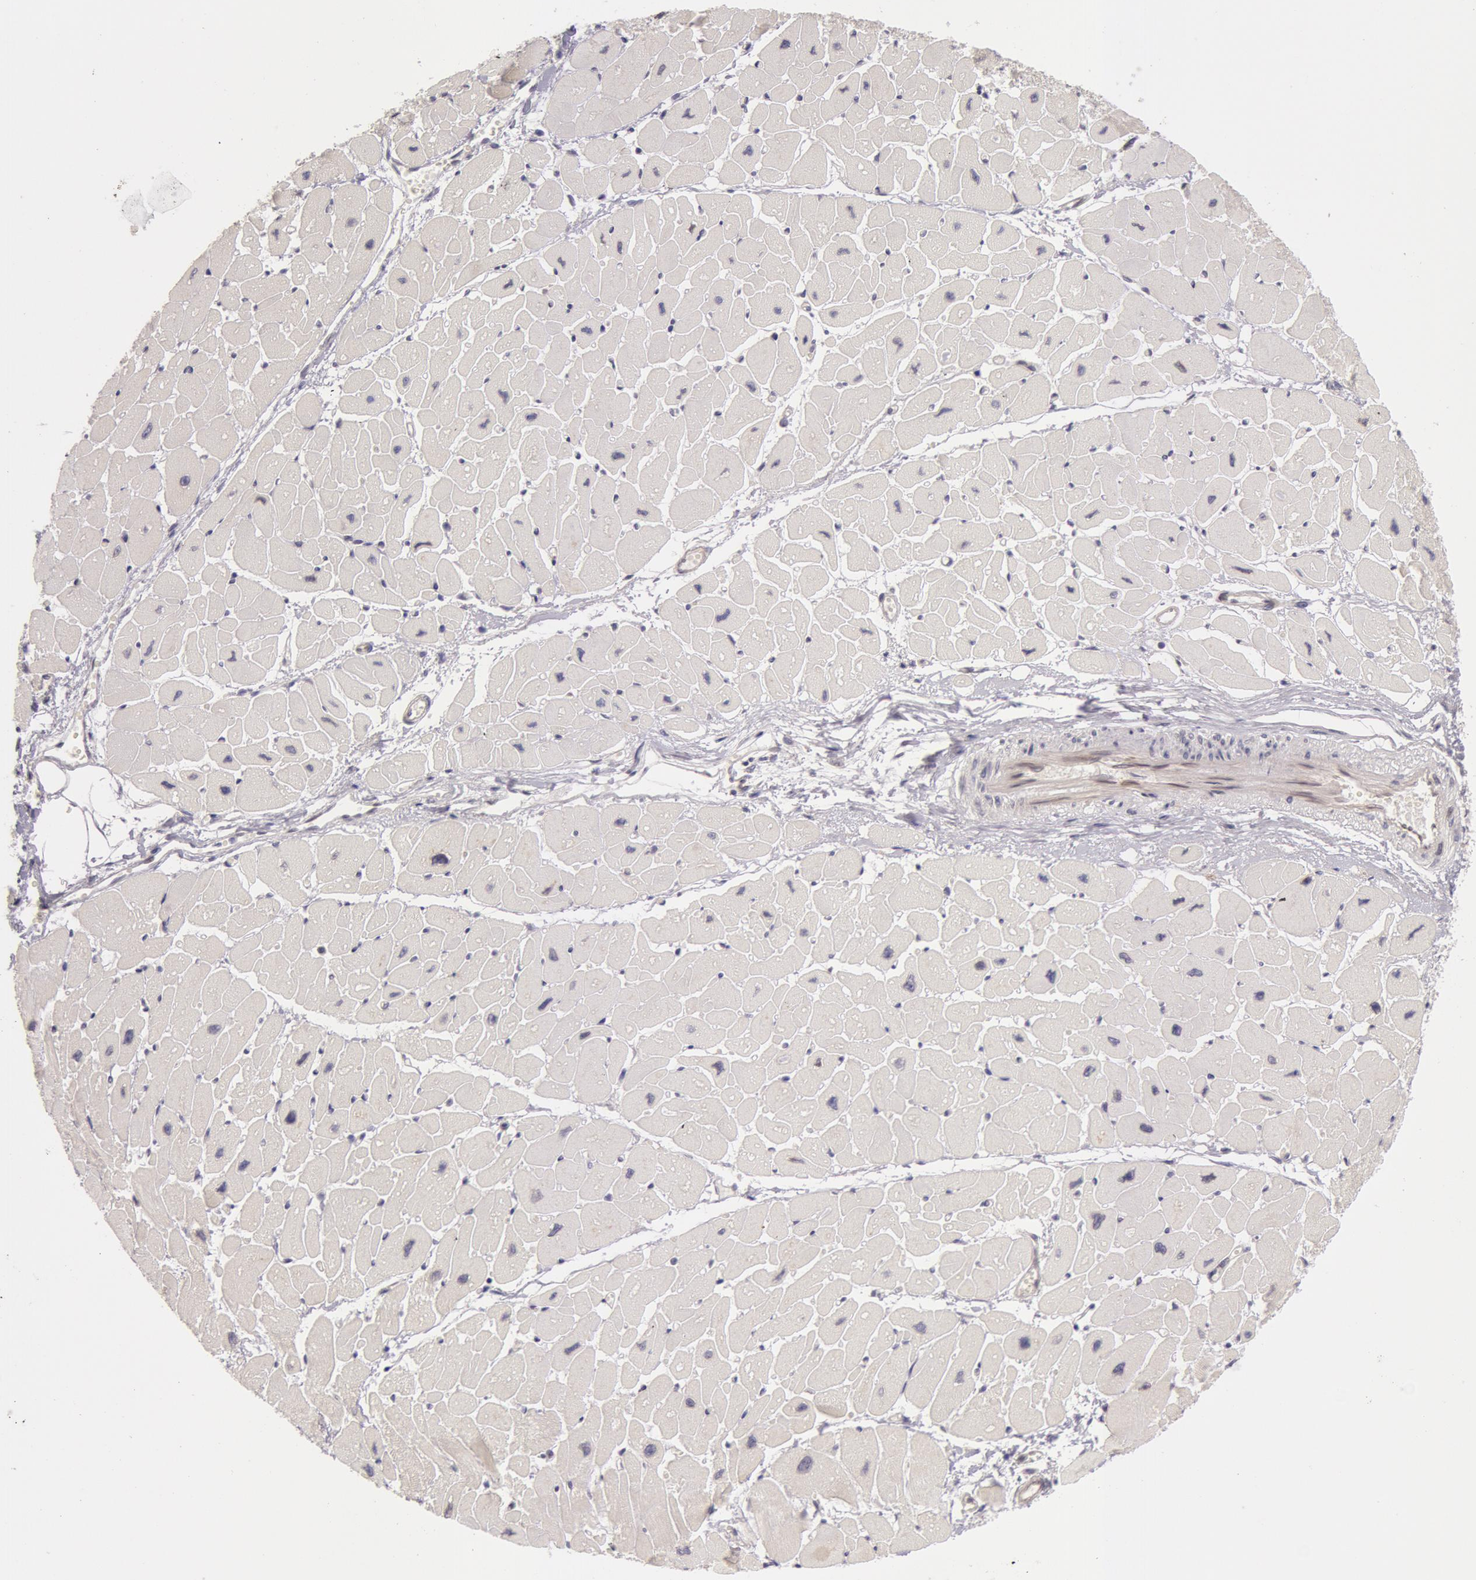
{"staining": {"intensity": "negative", "quantity": "none", "location": "none"}, "tissue": "heart muscle", "cell_type": "Cardiomyocytes", "image_type": "normal", "snomed": [{"axis": "morphology", "description": "Normal tissue, NOS"}, {"axis": "topography", "description": "Heart"}], "caption": "This is a histopathology image of immunohistochemistry staining of unremarkable heart muscle, which shows no positivity in cardiomyocytes.", "gene": "KRT18", "patient": {"sex": "female", "age": 54}}